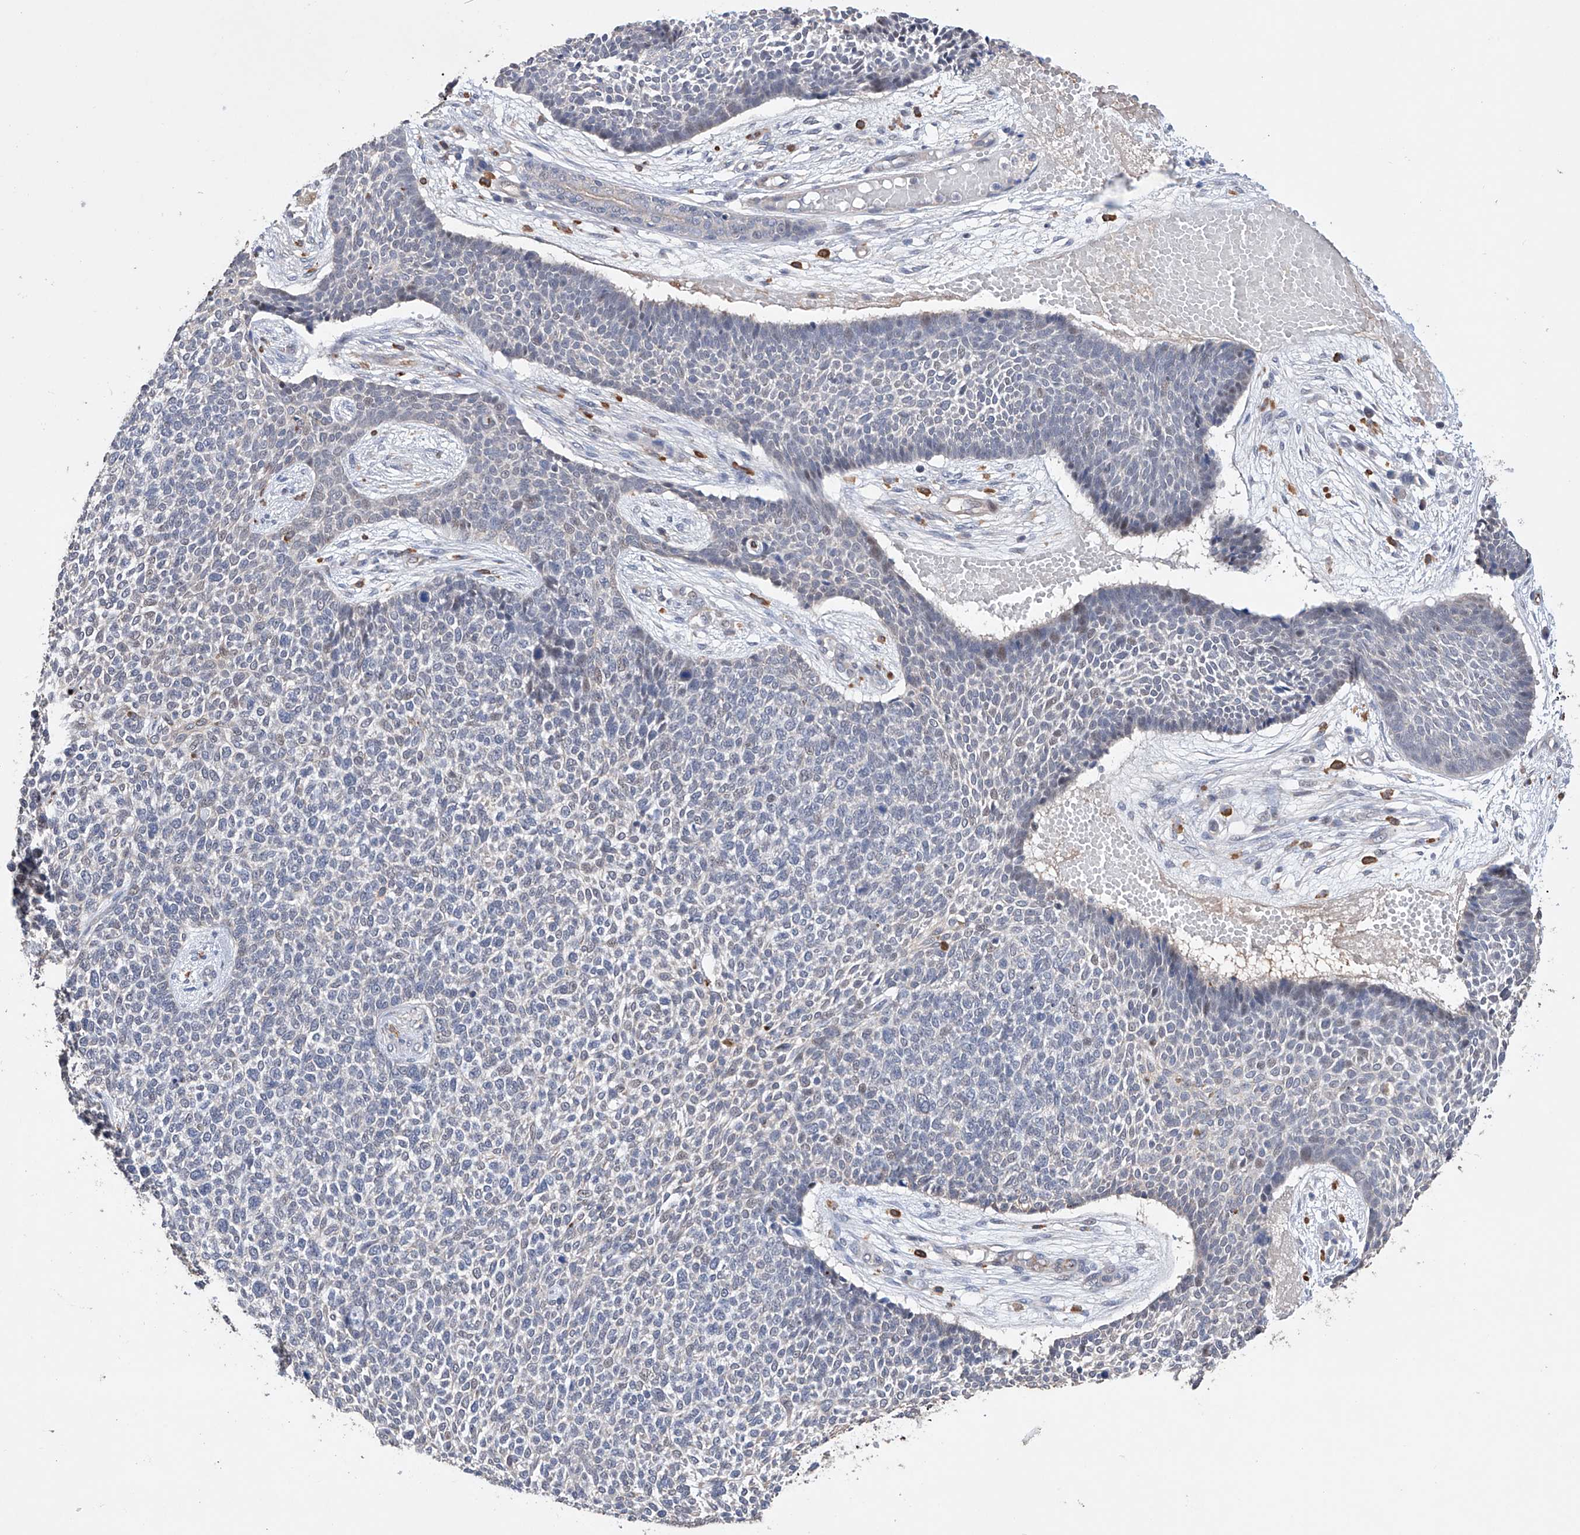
{"staining": {"intensity": "negative", "quantity": "none", "location": "none"}, "tissue": "skin cancer", "cell_type": "Tumor cells", "image_type": "cancer", "snomed": [{"axis": "morphology", "description": "Basal cell carcinoma"}, {"axis": "topography", "description": "Skin"}], "caption": "Photomicrograph shows no significant protein staining in tumor cells of skin basal cell carcinoma.", "gene": "AFG1L", "patient": {"sex": "female", "age": 84}}